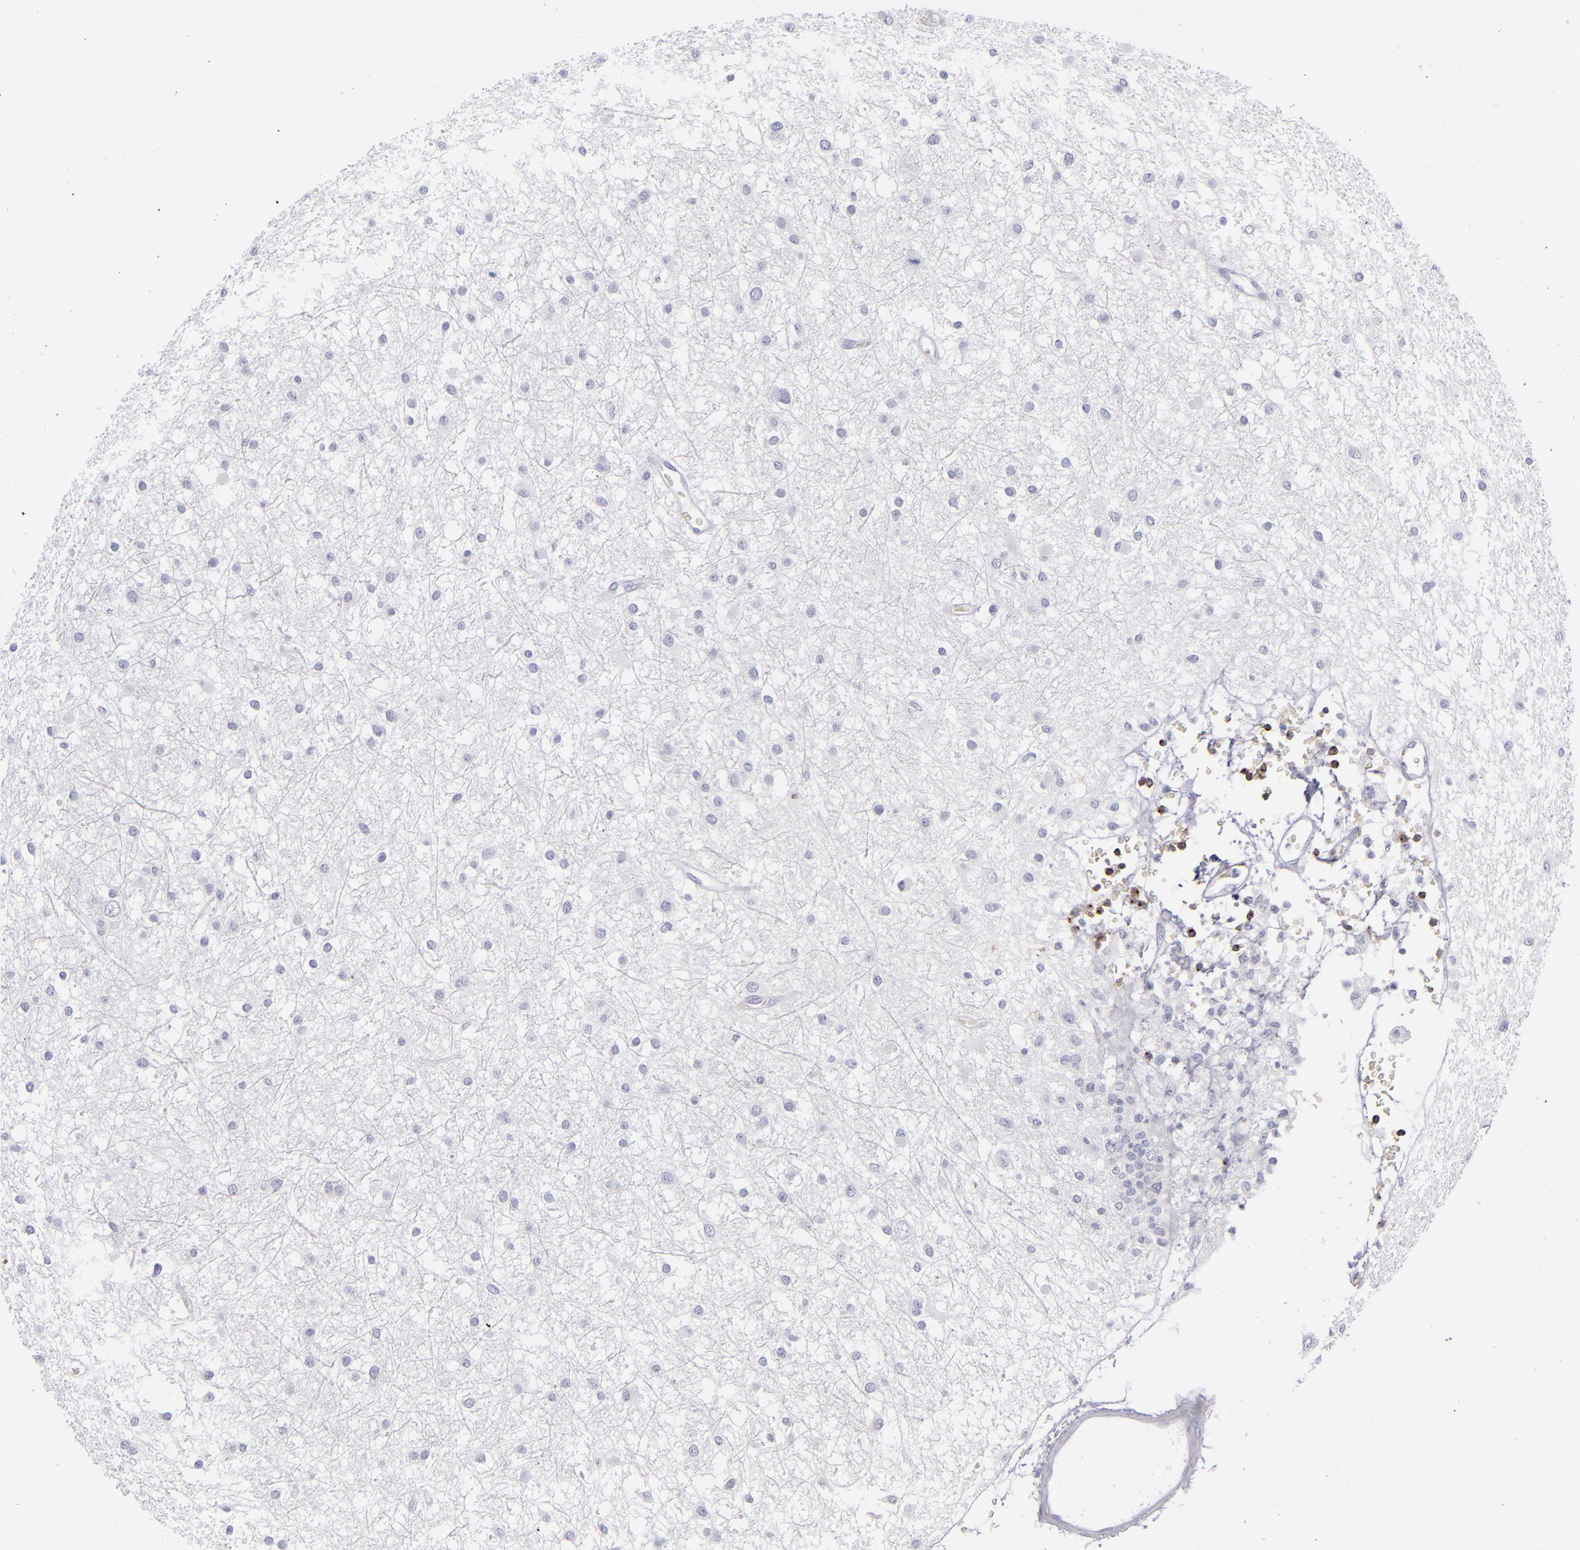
{"staining": {"intensity": "negative", "quantity": "none", "location": "none"}, "tissue": "glioma", "cell_type": "Tumor cells", "image_type": "cancer", "snomed": [{"axis": "morphology", "description": "Glioma, malignant, Low grade"}, {"axis": "topography", "description": "Brain"}], "caption": "There is no significant staining in tumor cells of glioma.", "gene": "CD2", "patient": {"sex": "female", "age": 36}}